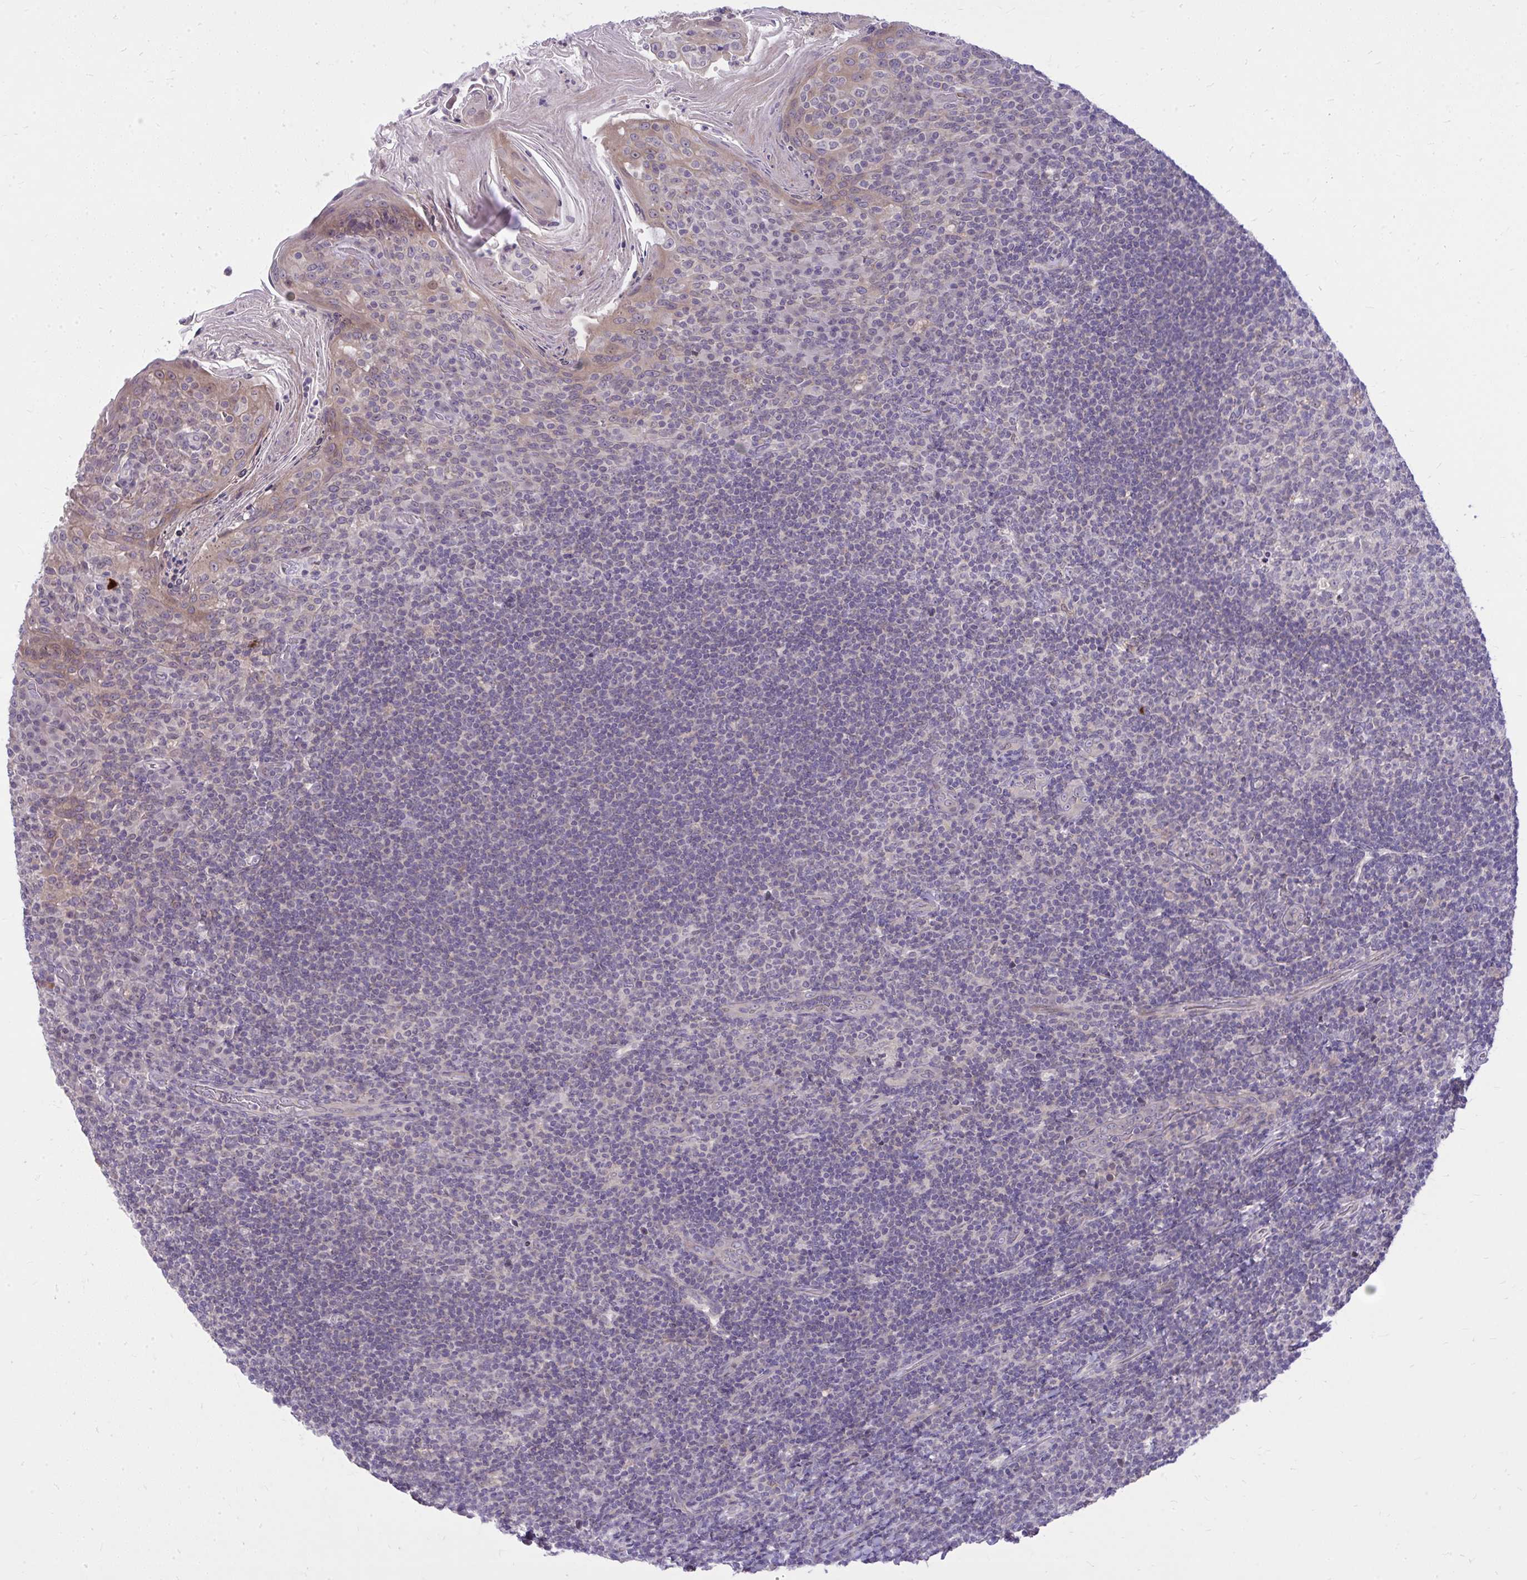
{"staining": {"intensity": "negative", "quantity": "none", "location": "none"}, "tissue": "tonsil", "cell_type": "Germinal center cells", "image_type": "normal", "snomed": [{"axis": "morphology", "description": "Normal tissue, NOS"}, {"axis": "topography", "description": "Tonsil"}], "caption": "High power microscopy image of an immunohistochemistry photomicrograph of unremarkable tonsil, revealing no significant positivity in germinal center cells.", "gene": "DPY19L1", "patient": {"sex": "female", "age": 10}}